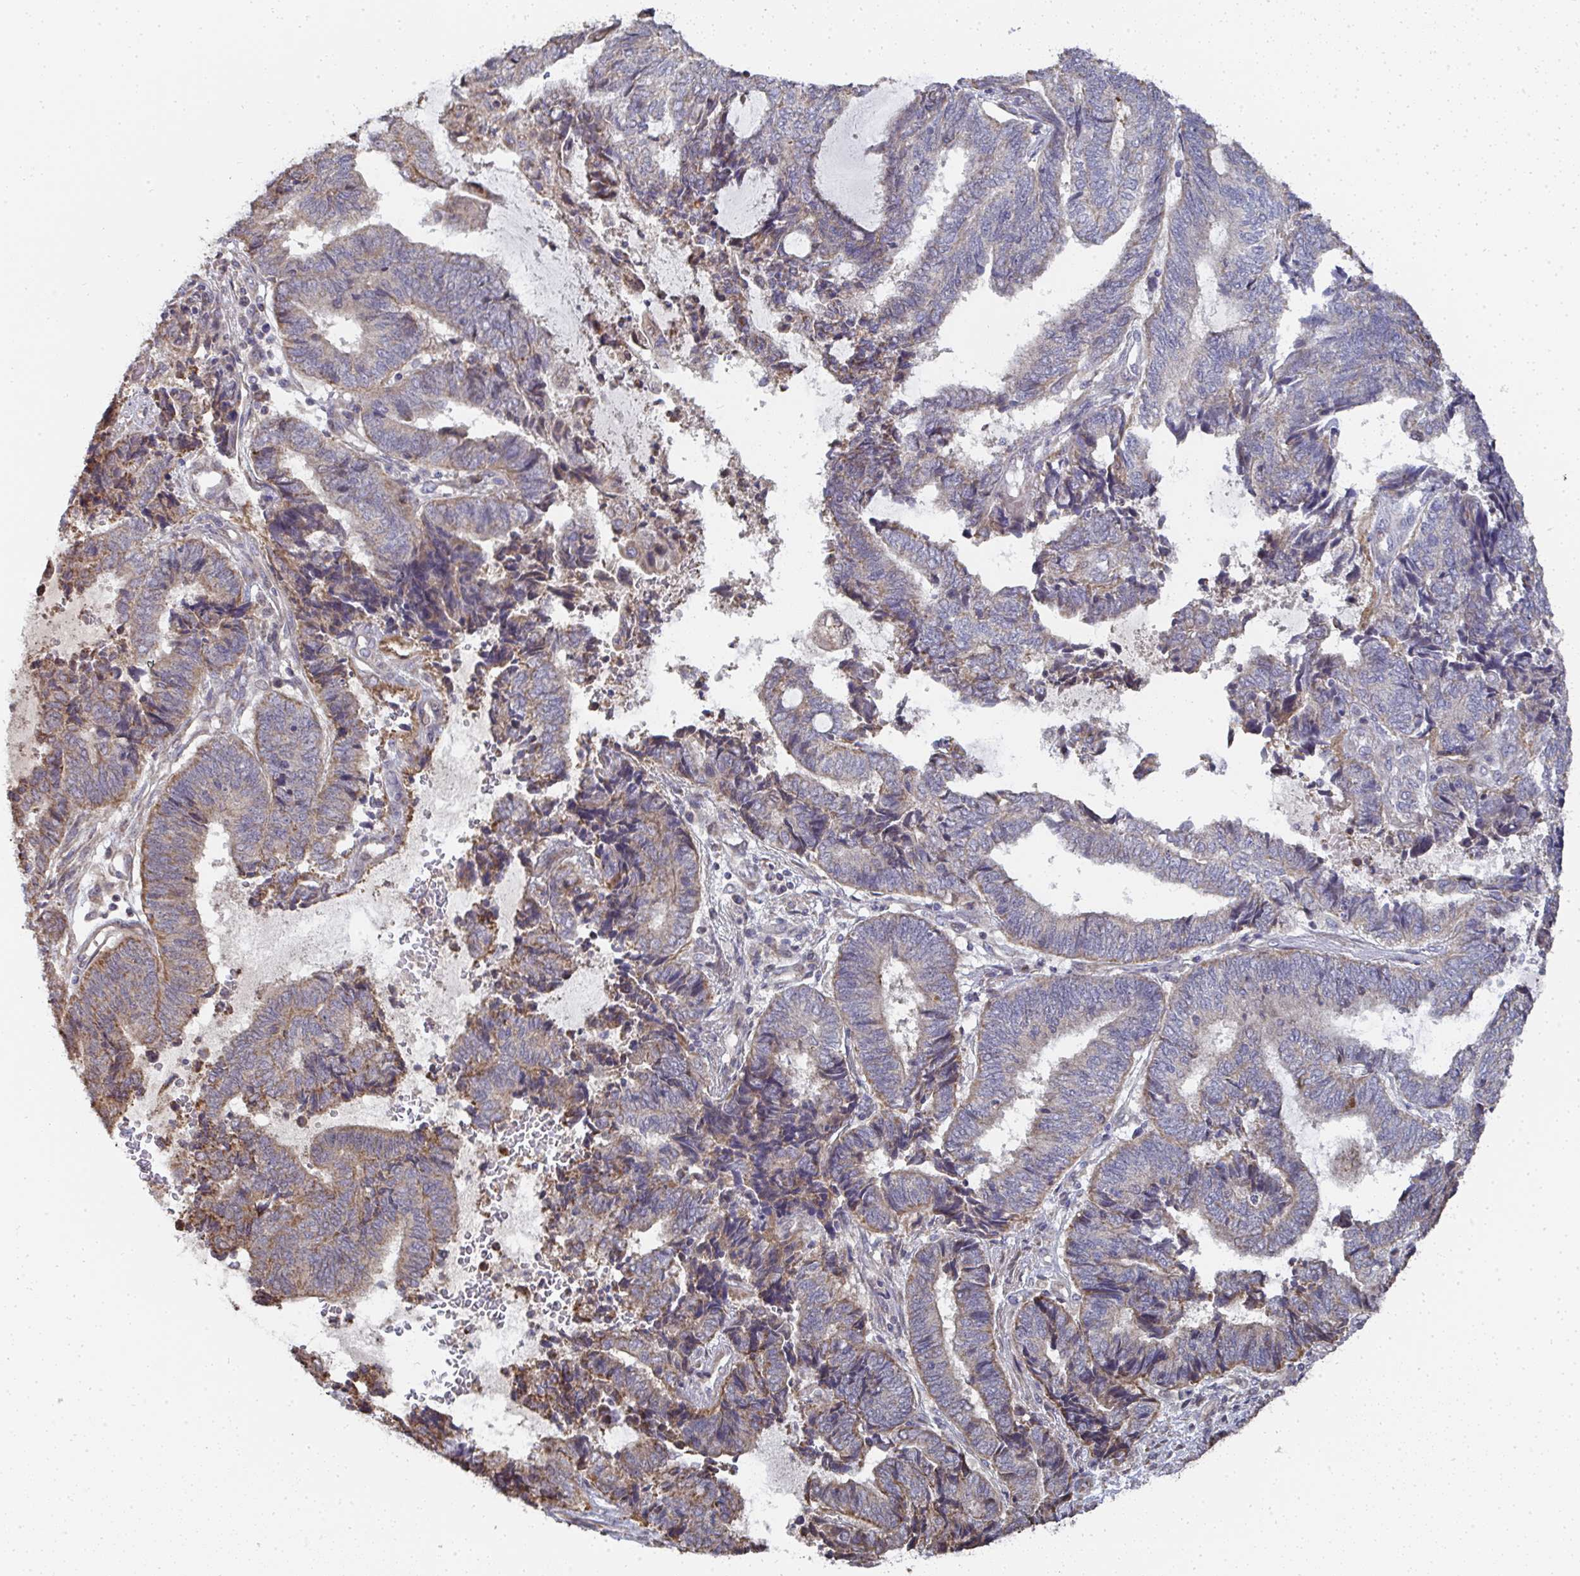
{"staining": {"intensity": "moderate", "quantity": "<25%", "location": "cytoplasmic/membranous"}, "tissue": "endometrial cancer", "cell_type": "Tumor cells", "image_type": "cancer", "snomed": [{"axis": "morphology", "description": "Adenocarcinoma, NOS"}, {"axis": "topography", "description": "Uterus"}, {"axis": "topography", "description": "Endometrium"}], "caption": "DAB immunohistochemical staining of human adenocarcinoma (endometrial) reveals moderate cytoplasmic/membranous protein positivity in approximately <25% of tumor cells.", "gene": "AGTPBP1", "patient": {"sex": "female", "age": 70}}